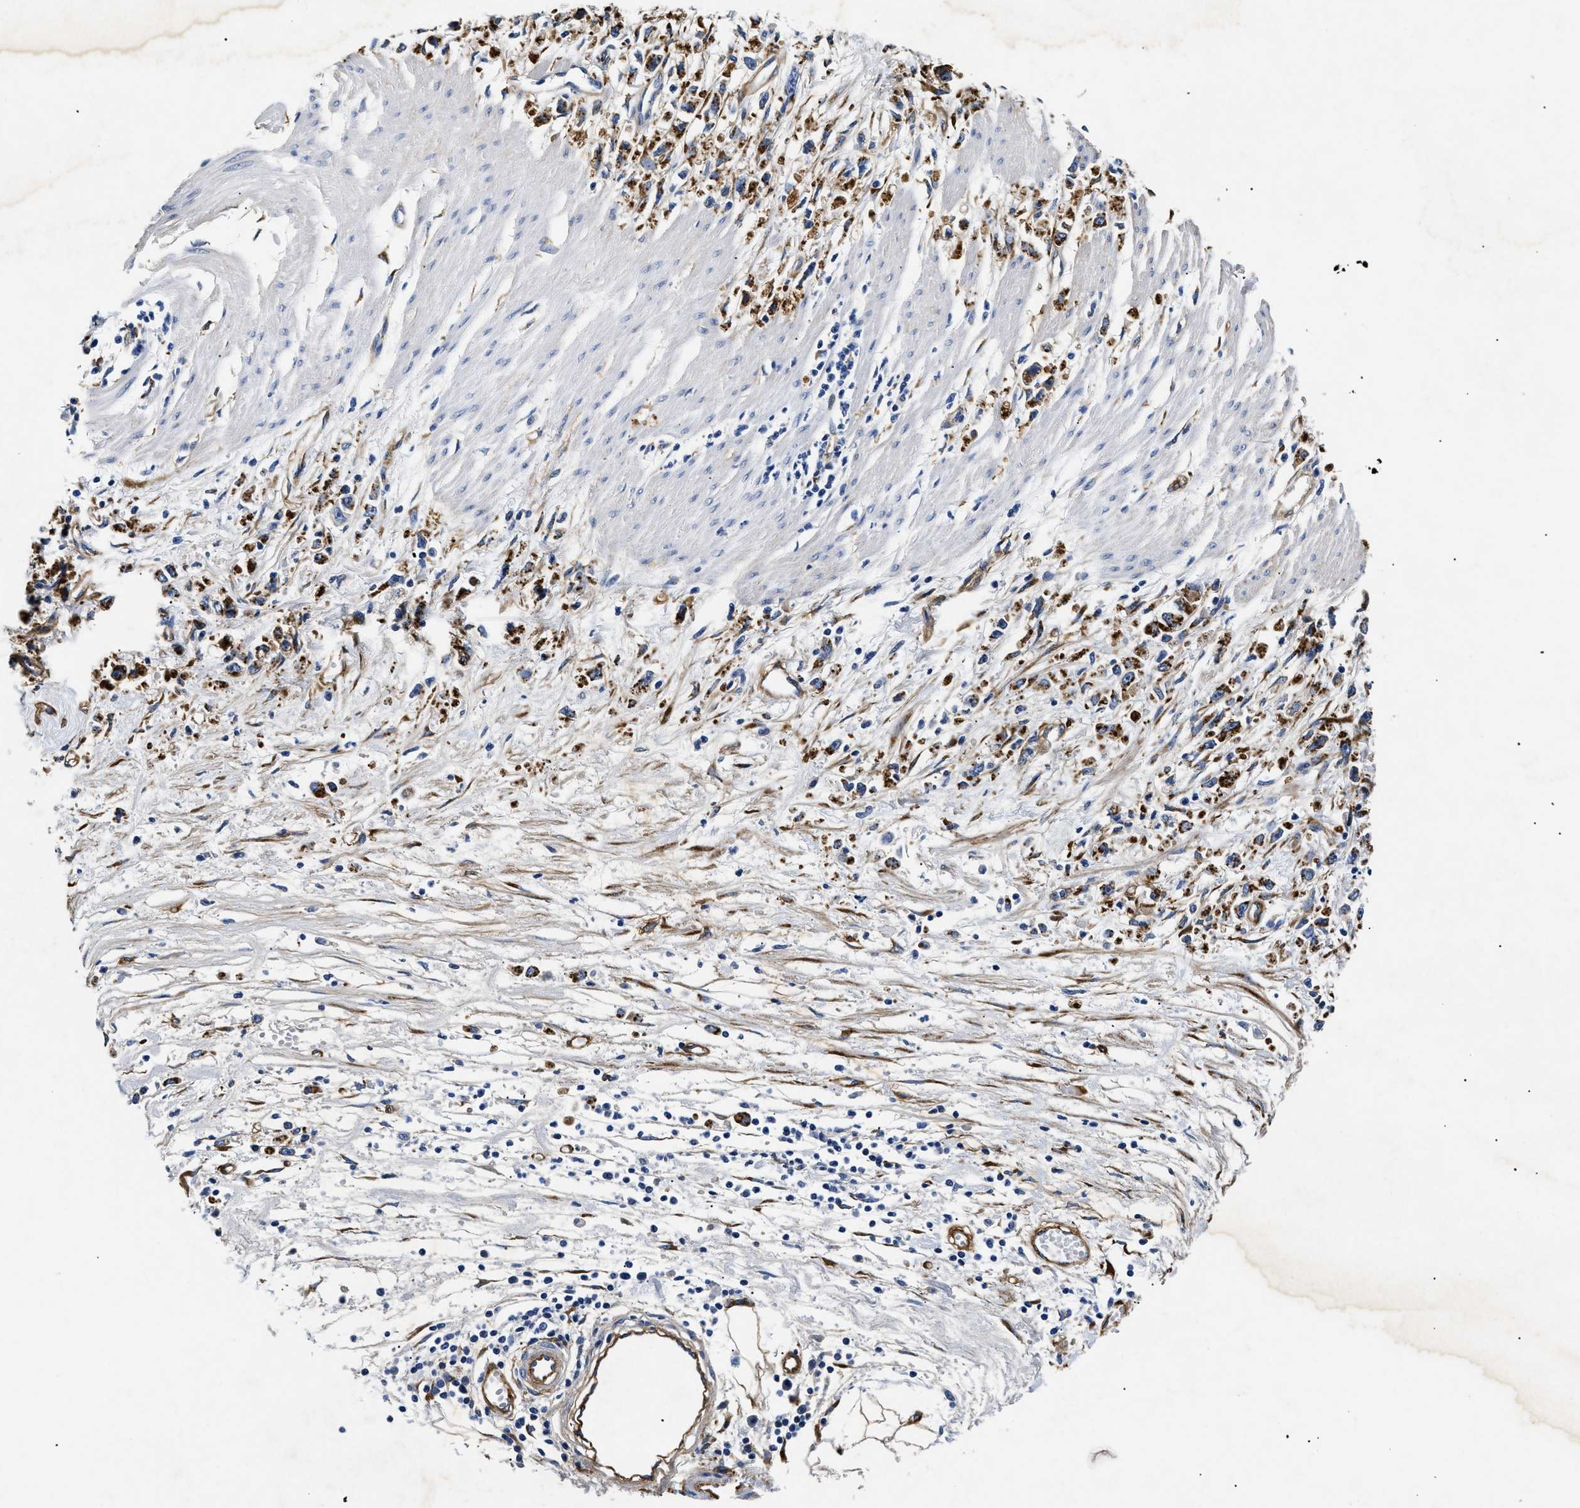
{"staining": {"intensity": "strong", "quantity": ">75%", "location": "cytoplasmic/membranous"}, "tissue": "stomach cancer", "cell_type": "Tumor cells", "image_type": "cancer", "snomed": [{"axis": "morphology", "description": "Adenocarcinoma, NOS"}, {"axis": "topography", "description": "Stomach"}], "caption": "Brown immunohistochemical staining in human stomach adenocarcinoma shows strong cytoplasmic/membranous positivity in approximately >75% of tumor cells.", "gene": "LAMA3", "patient": {"sex": "female", "age": 59}}